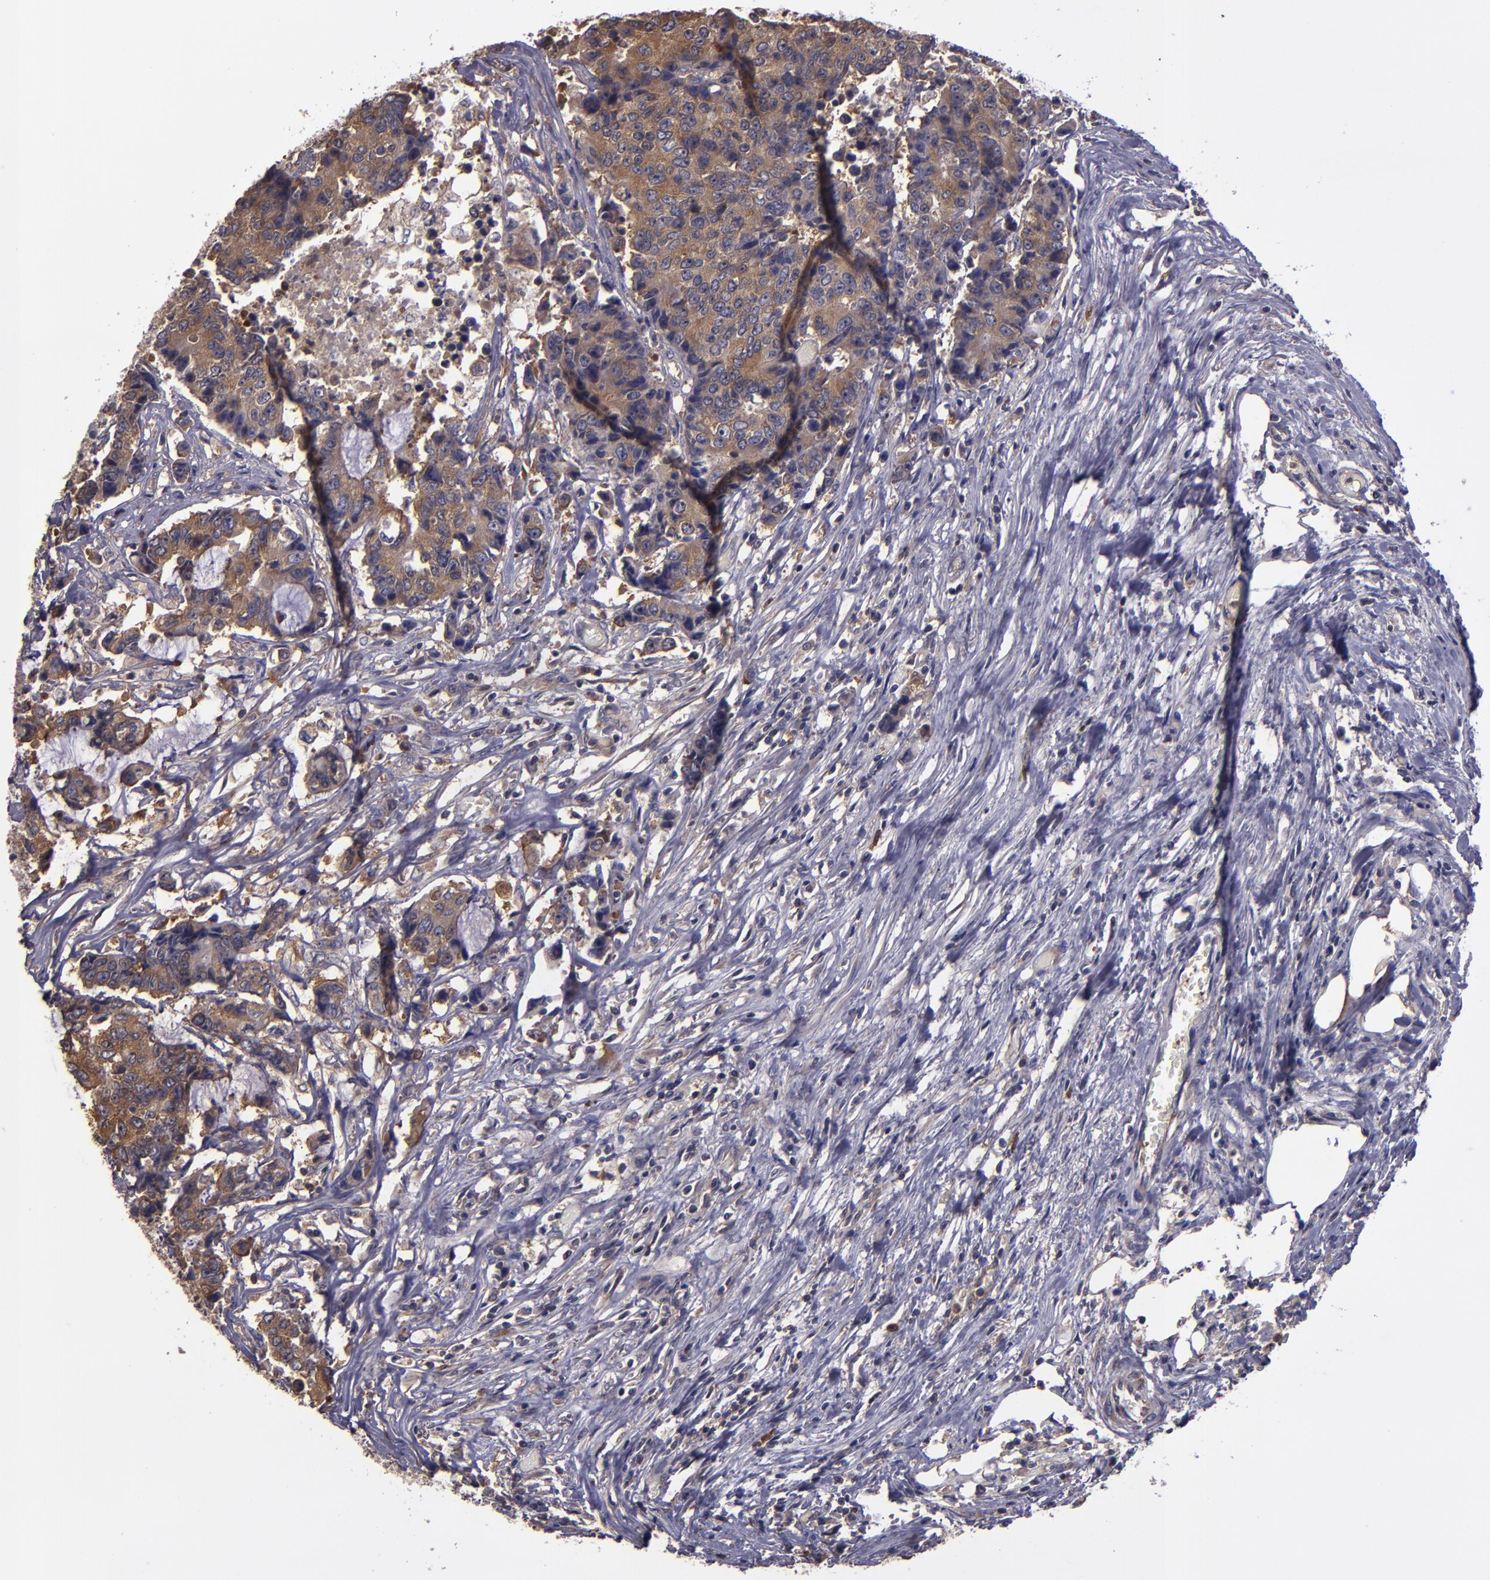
{"staining": {"intensity": "moderate", "quantity": ">75%", "location": "cytoplasmic/membranous"}, "tissue": "colorectal cancer", "cell_type": "Tumor cells", "image_type": "cancer", "snomed": [{"axis": "morphology", "description": "Adenocarcinoma, NOS"}, {"axis": "topography", "description": "Colon"}], "caption": "IHC (DAB) staining of human colorectal adenocarcinoma exhibits moderate cytoplasmic/membranous protein positivity in approximately >75% of tumor cells.", "gene": "CARS1", "patient": {"sex": "female", "age": 86}}